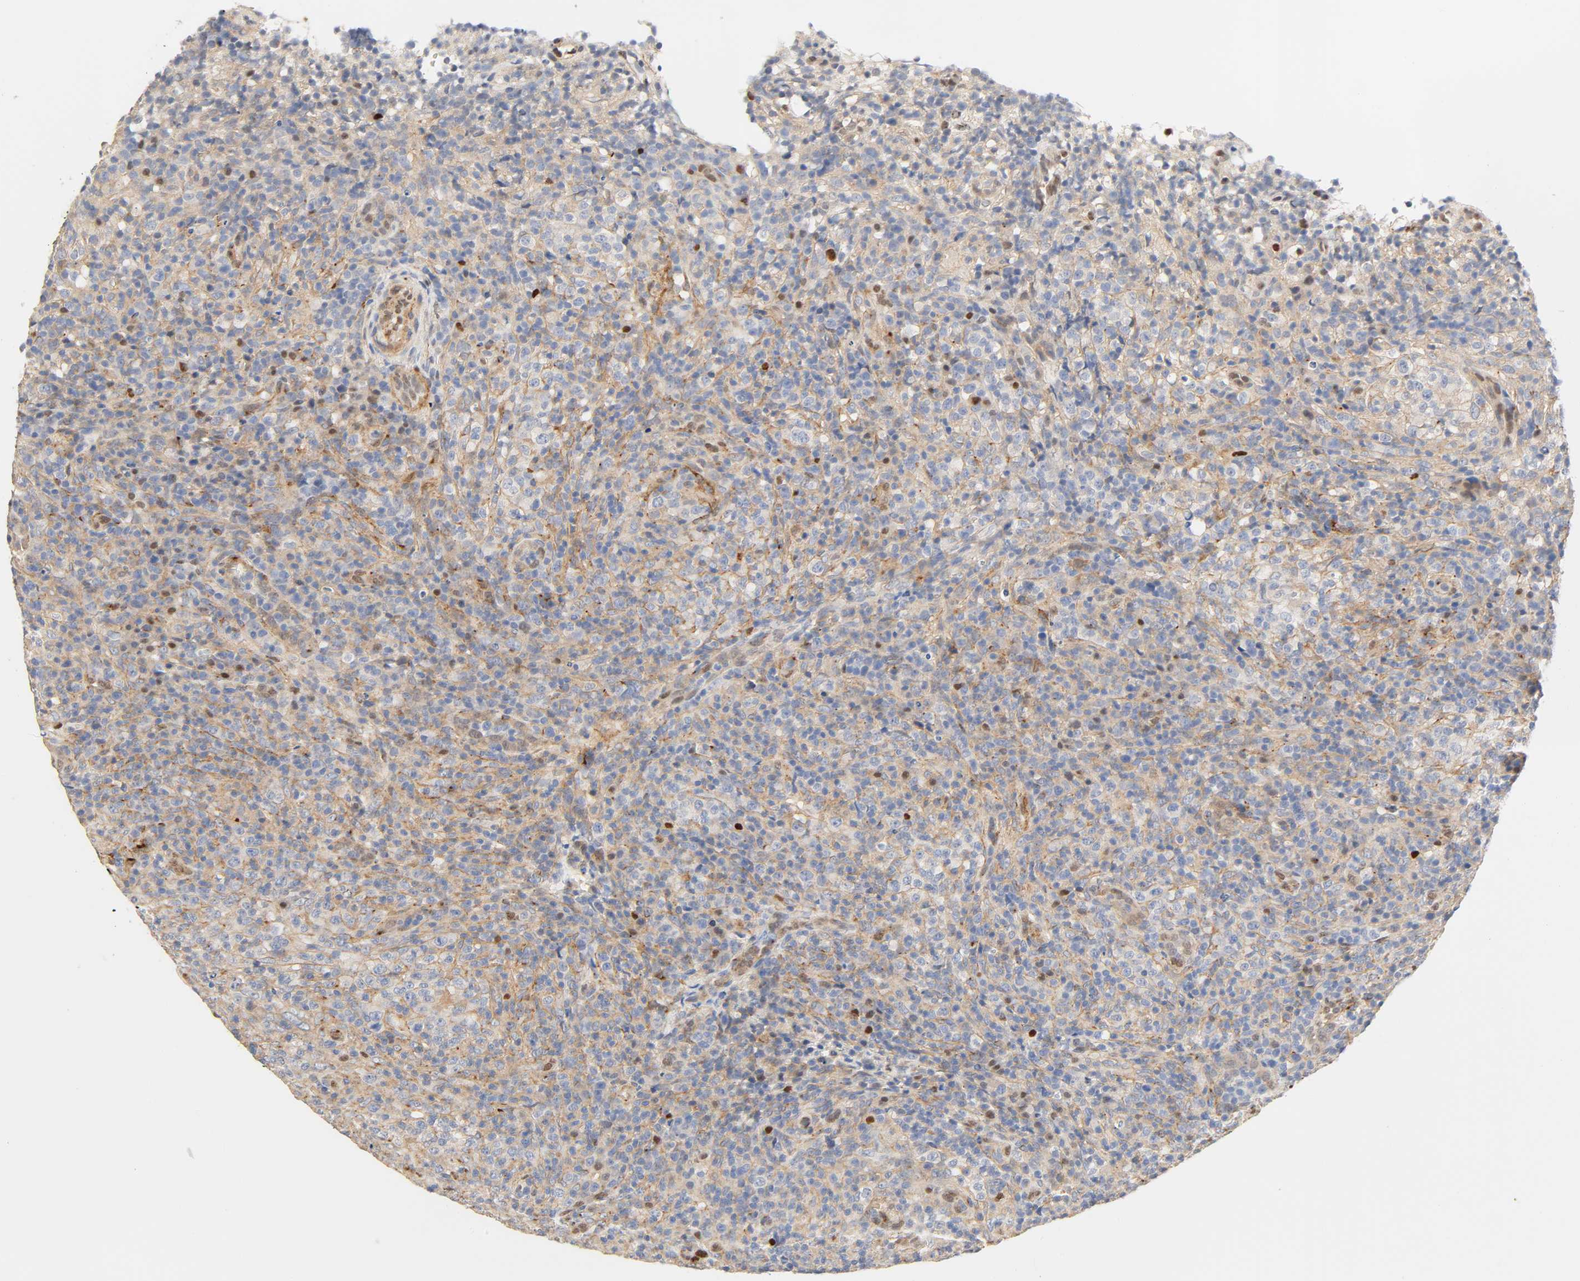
{"staining": {"intensity": "negative", "quantity": "none", "location": "none"}, "tissue": "lymphoma", "cell_type": "Tumor cells", "image_type": "cancer", "snomed": [{"axis": "morphology", "description": "Malignant lymphoma, non-Hodgkin's type, High grade"}, {"axis": "topography", "description": "Lymph node"}], "caption": "High magnification brightfield microscopy of lymphoma stained with DAB (brown) and counterstained with hematoxylin (blue): tumor cells show no significant staining. The staining is performed using DAB (3,3'-diaminobenzidine) brown chromogen with nuclei counter-stained in using hematoxylin.", "gene": "BORCS8-MEF2B", "patient": {"sex": "female", "age": 76}}